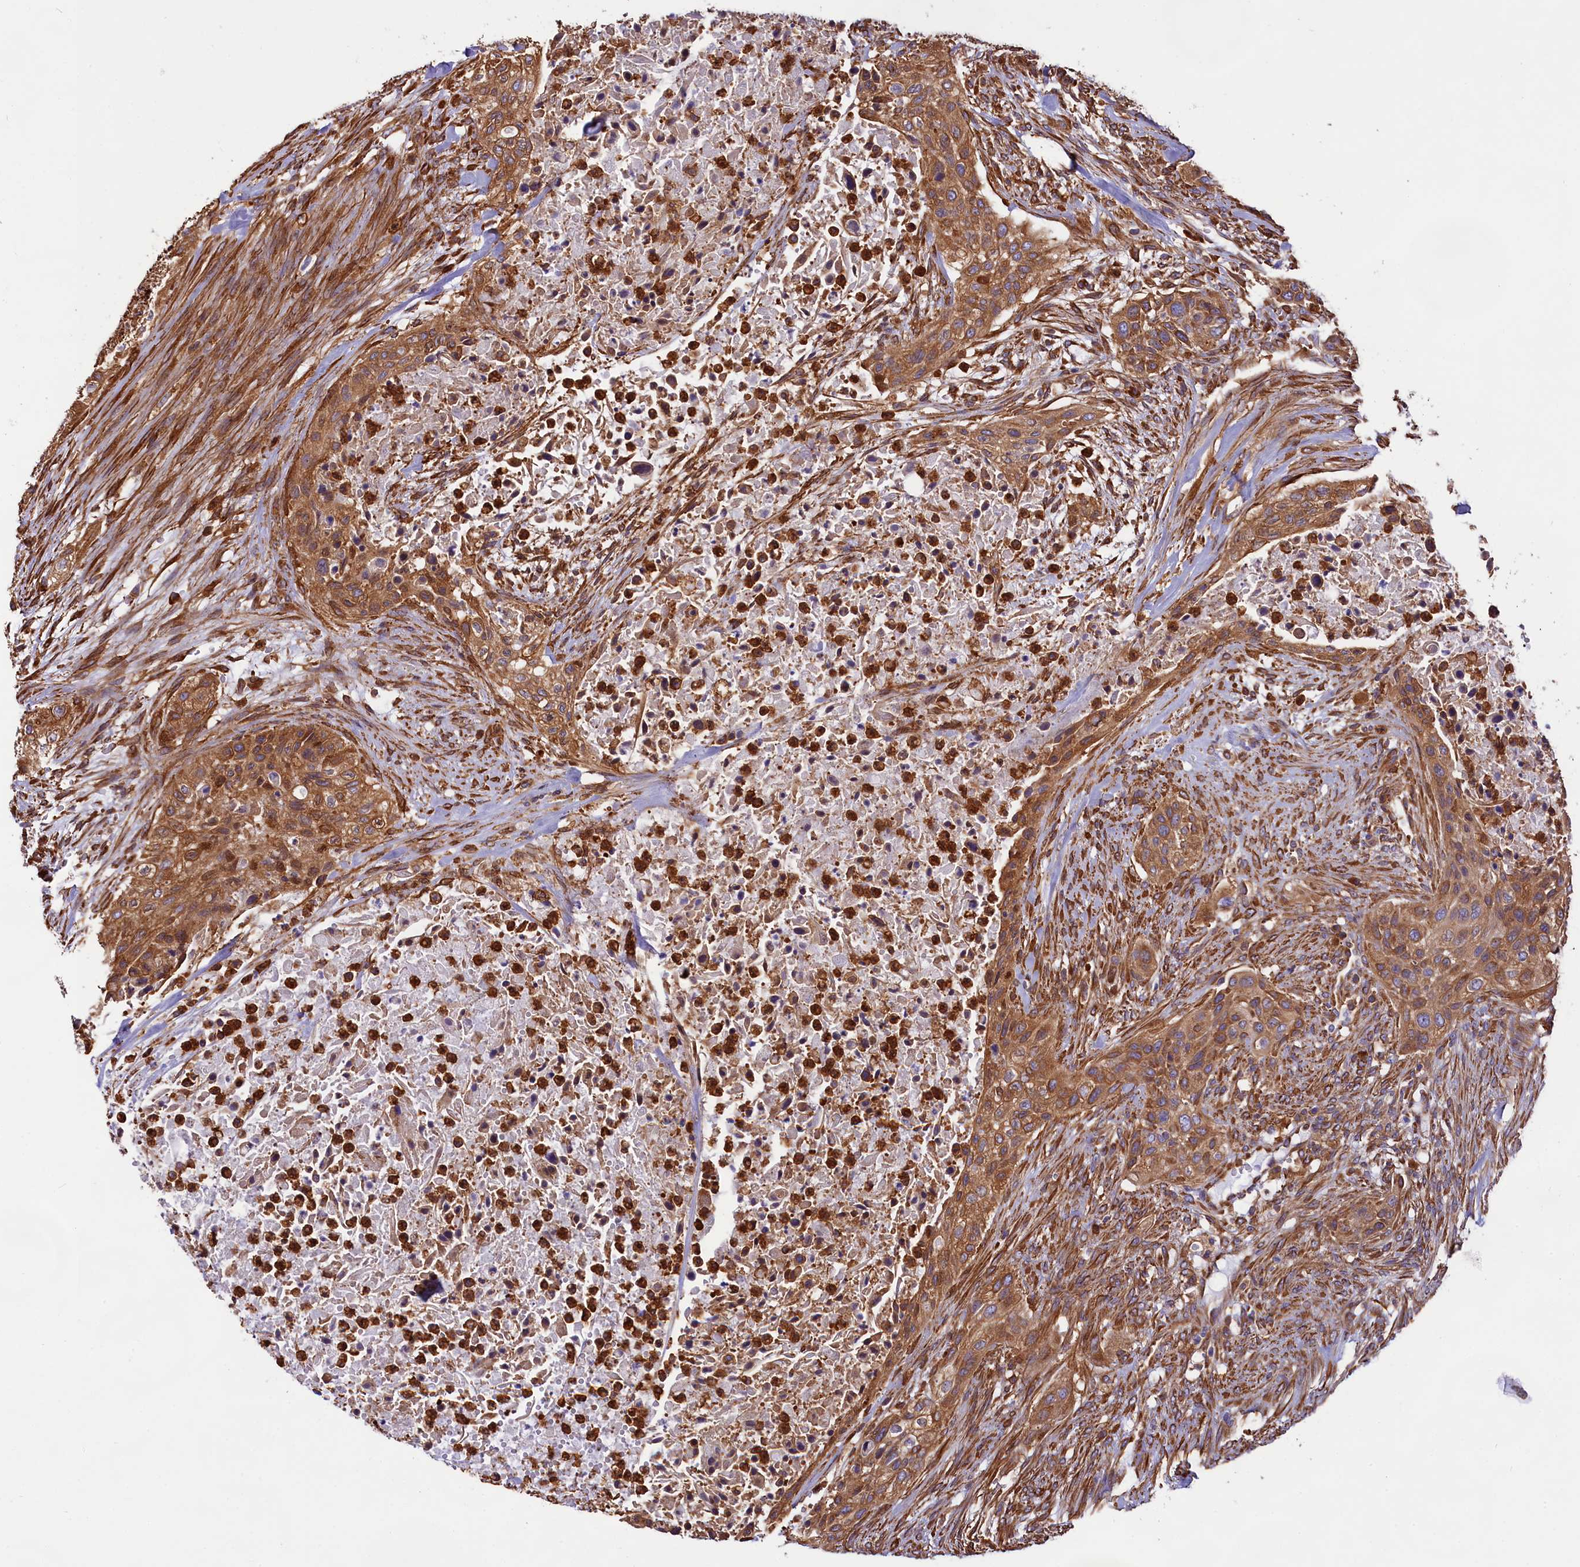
{"staining": {"intensity": "moderate", "quantity": ">75%", "location": "cytoplasmic/membranous"}, "tissue": "urothelial cancer", "cell_type": "Tumor cells", "image_type": "cancer", "snomed": [{"axis": "morphology", "description": "Urothelial carcinoma, High grade"}, {"axis": "topography", "description": "Urinary bladder"}], "caption": "Urothelial cancer stained for a protein exhibits moderate cytoplasmic/membranous positivity in tumor cells.", "gene": "GYS1", "patient": {"sex": "male", "age": 35}}